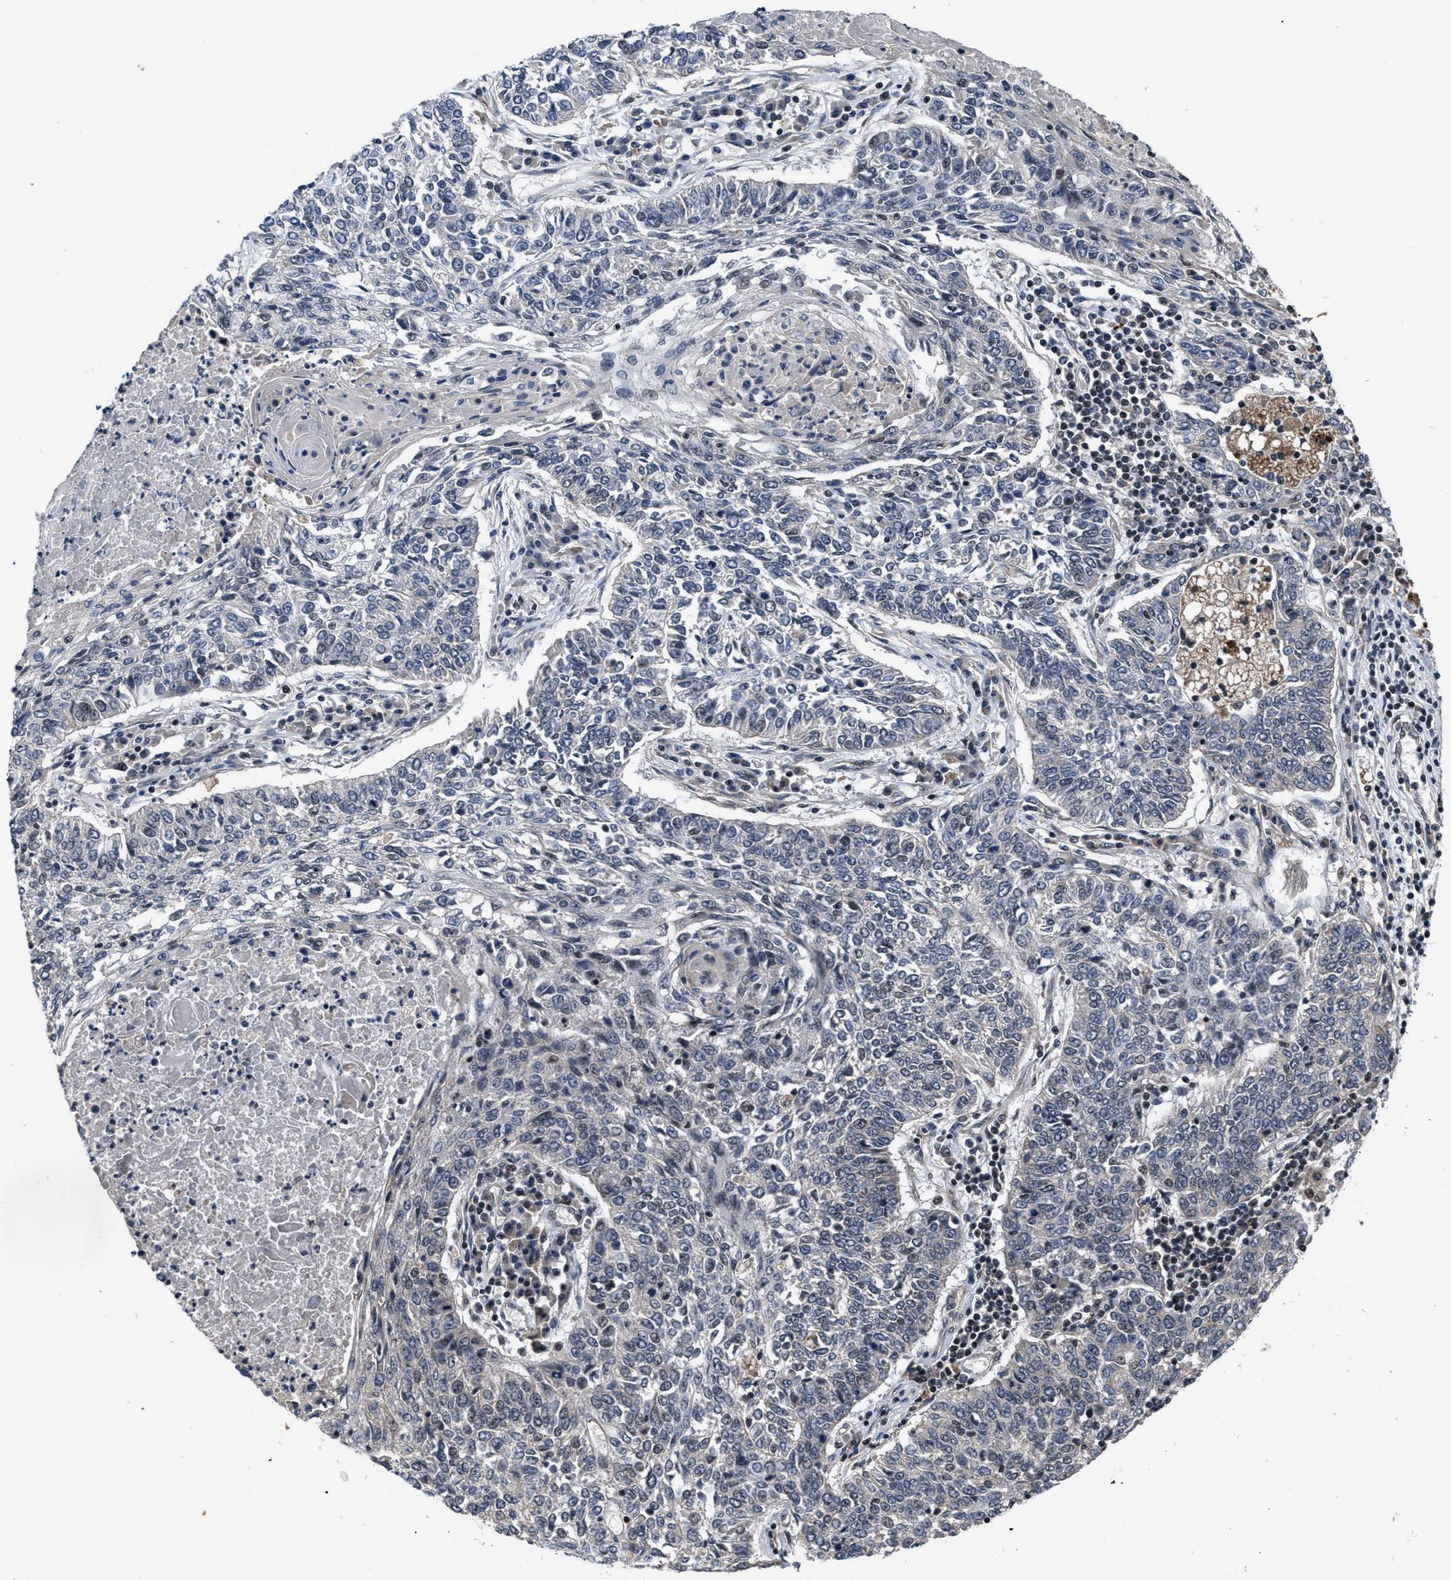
{"staining": {"intensity": "negative", "quantity": "none", "location": "none"}, "tissue": "lung cancer", "cell_type": "Tumor cells", "image_type": "cancer", "snomed": [{"axis": "morphology", "description": "Normal tissue, NOS"}, {"axis": "morphology", "description": "Squamous cell carcinoma, NOS"}, {"axis": "topography", "description": "Cartilage tissue"}, {"axis": "topography", "description": "Bronchus"}, {"axis": "topography", "description": "Lung"}], "caption": "Image shows no protein positivity in tumor cells of lung cancer (squamous cell carcinoma) tissue.", "gene": "DNAJC14", "patient": {"sex": "female", "age": 49}}